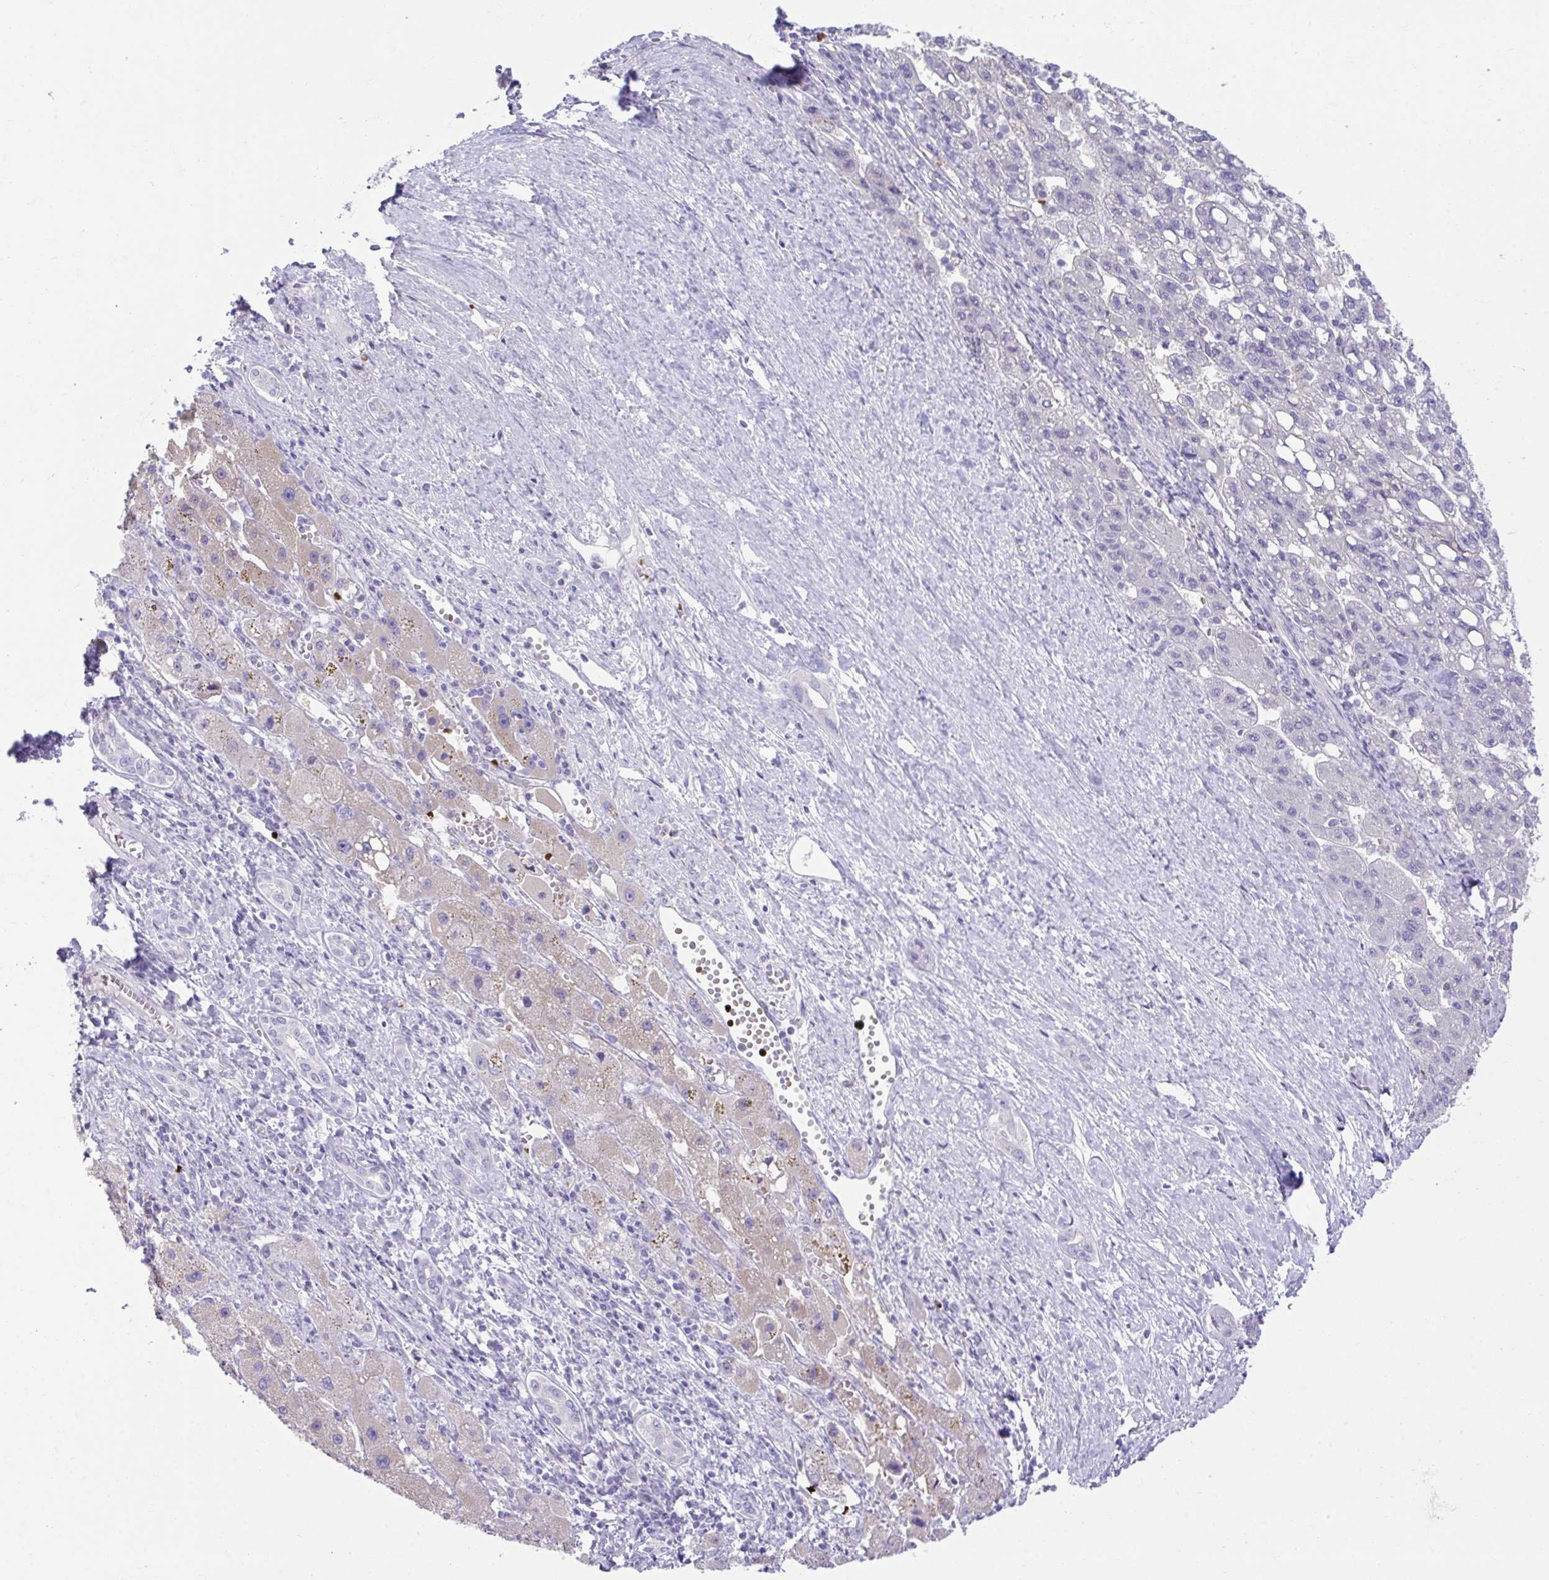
{"staining": {"intensity": "negative", "quantity": "none", "location": "none"}, "tissue": "liver cancer", "cell_type": "Tumor cells", "image_type": "cancer", "snomed": [{"axis": "morphology", "description": "Carcinoma, Hepatocellular, NOS"}, {"axis": "topography", "description": "Liver"}], "caption": "Hepatocellular carcinoma (liver) was stained to show a protein in brown. There is no significant staining in tumor cells.", "gene": "PLEKHH1", "patient": {"sex": "female", "age": 82}}